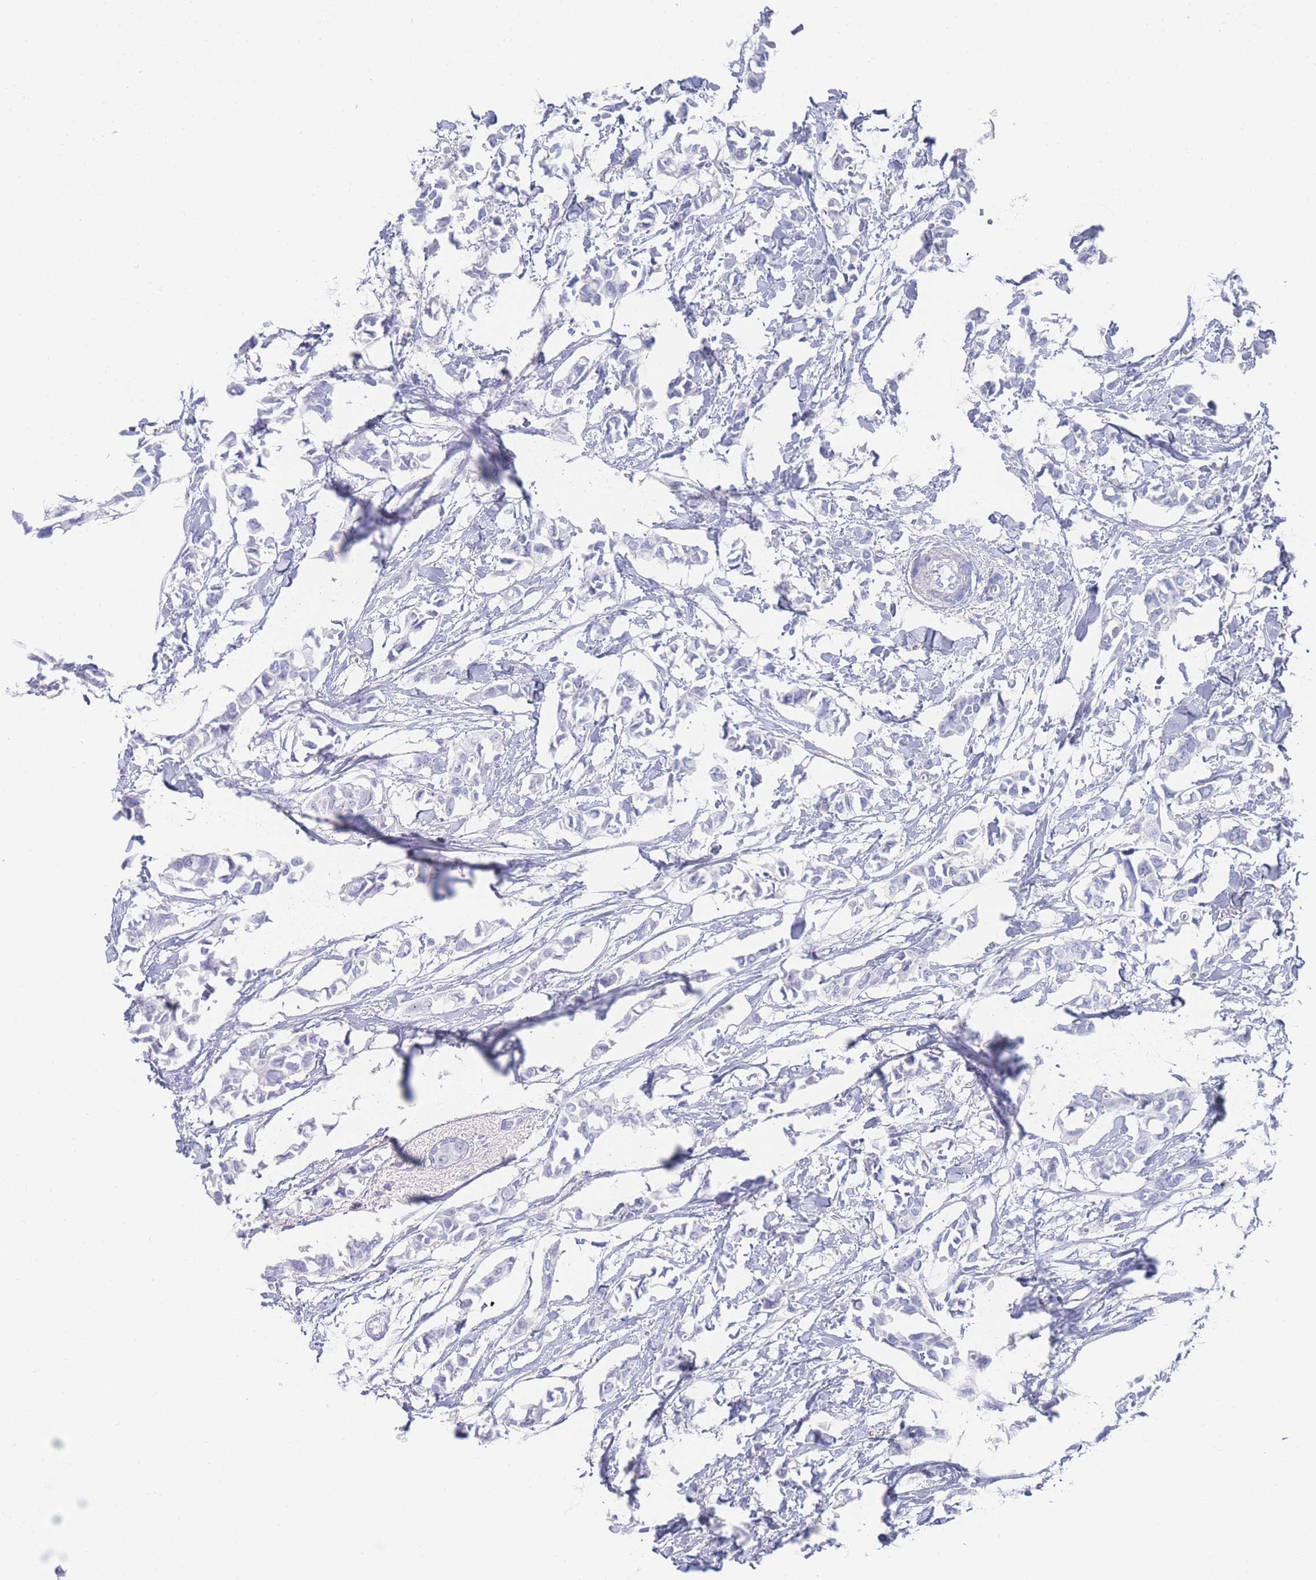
{"staining": {"intensity": "negative", "quantity": "none", "location": "none"}, "tissue": "breast cancer", "cell_type": "Tumor cells", "image_type": "cancer", "snomed": [{"axis": "morphology", "description": "Duct carcinoma"}, {"axis": "topography", "description": "Breast"}], "caption": "This is a image of IHC staining of breast invasive ductal carcinoma, which shows no positivity in tumor cells. (IHC, brightfield microscopy, high magnification).", "gene": "LRRC37A", "patient": {"sex": "female", "age": 41}}